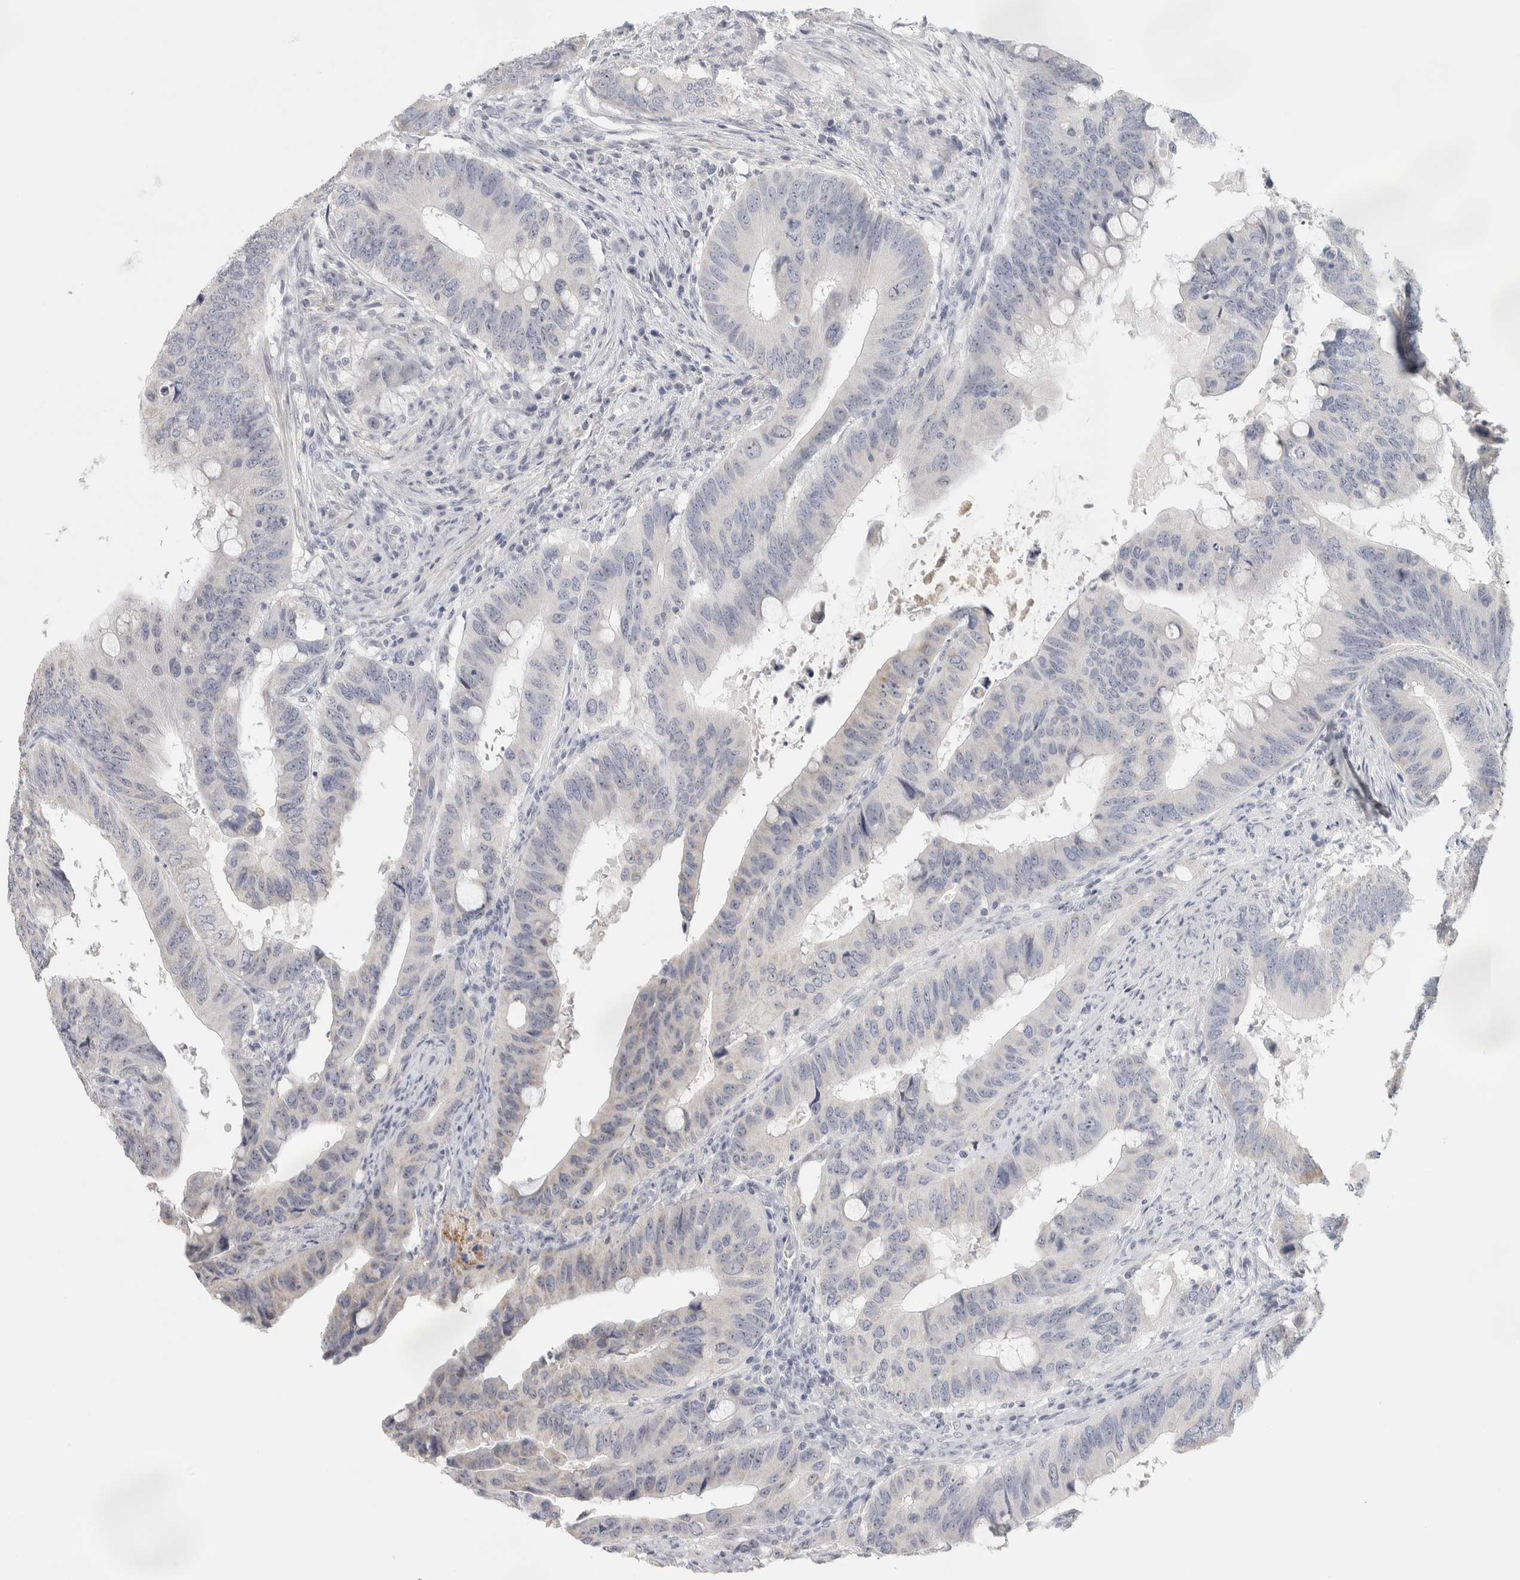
{"staining": {"intensity": "weak", "quantity": "25%-75%", "location": "nuclear"}, "tissue": "colorectal cancer", "cell_type": "Tumor cells", "image_type": "cancer", "snomed": [{"axis": "morphology", "description": "Adenocarcinoma, NOS"}, {"axis": "topography", "description": "Colon"}], "caption": "Tumor cells demonstrate low levels of weak nuclear staining in approximately 25%-75% of cells in colorectal adenocarcinoma. The protein of interest is shown in brown color, while the nuclei are stained blue.", "gene": "DCXR", "patient": {"sex": "male", "age": 71}}